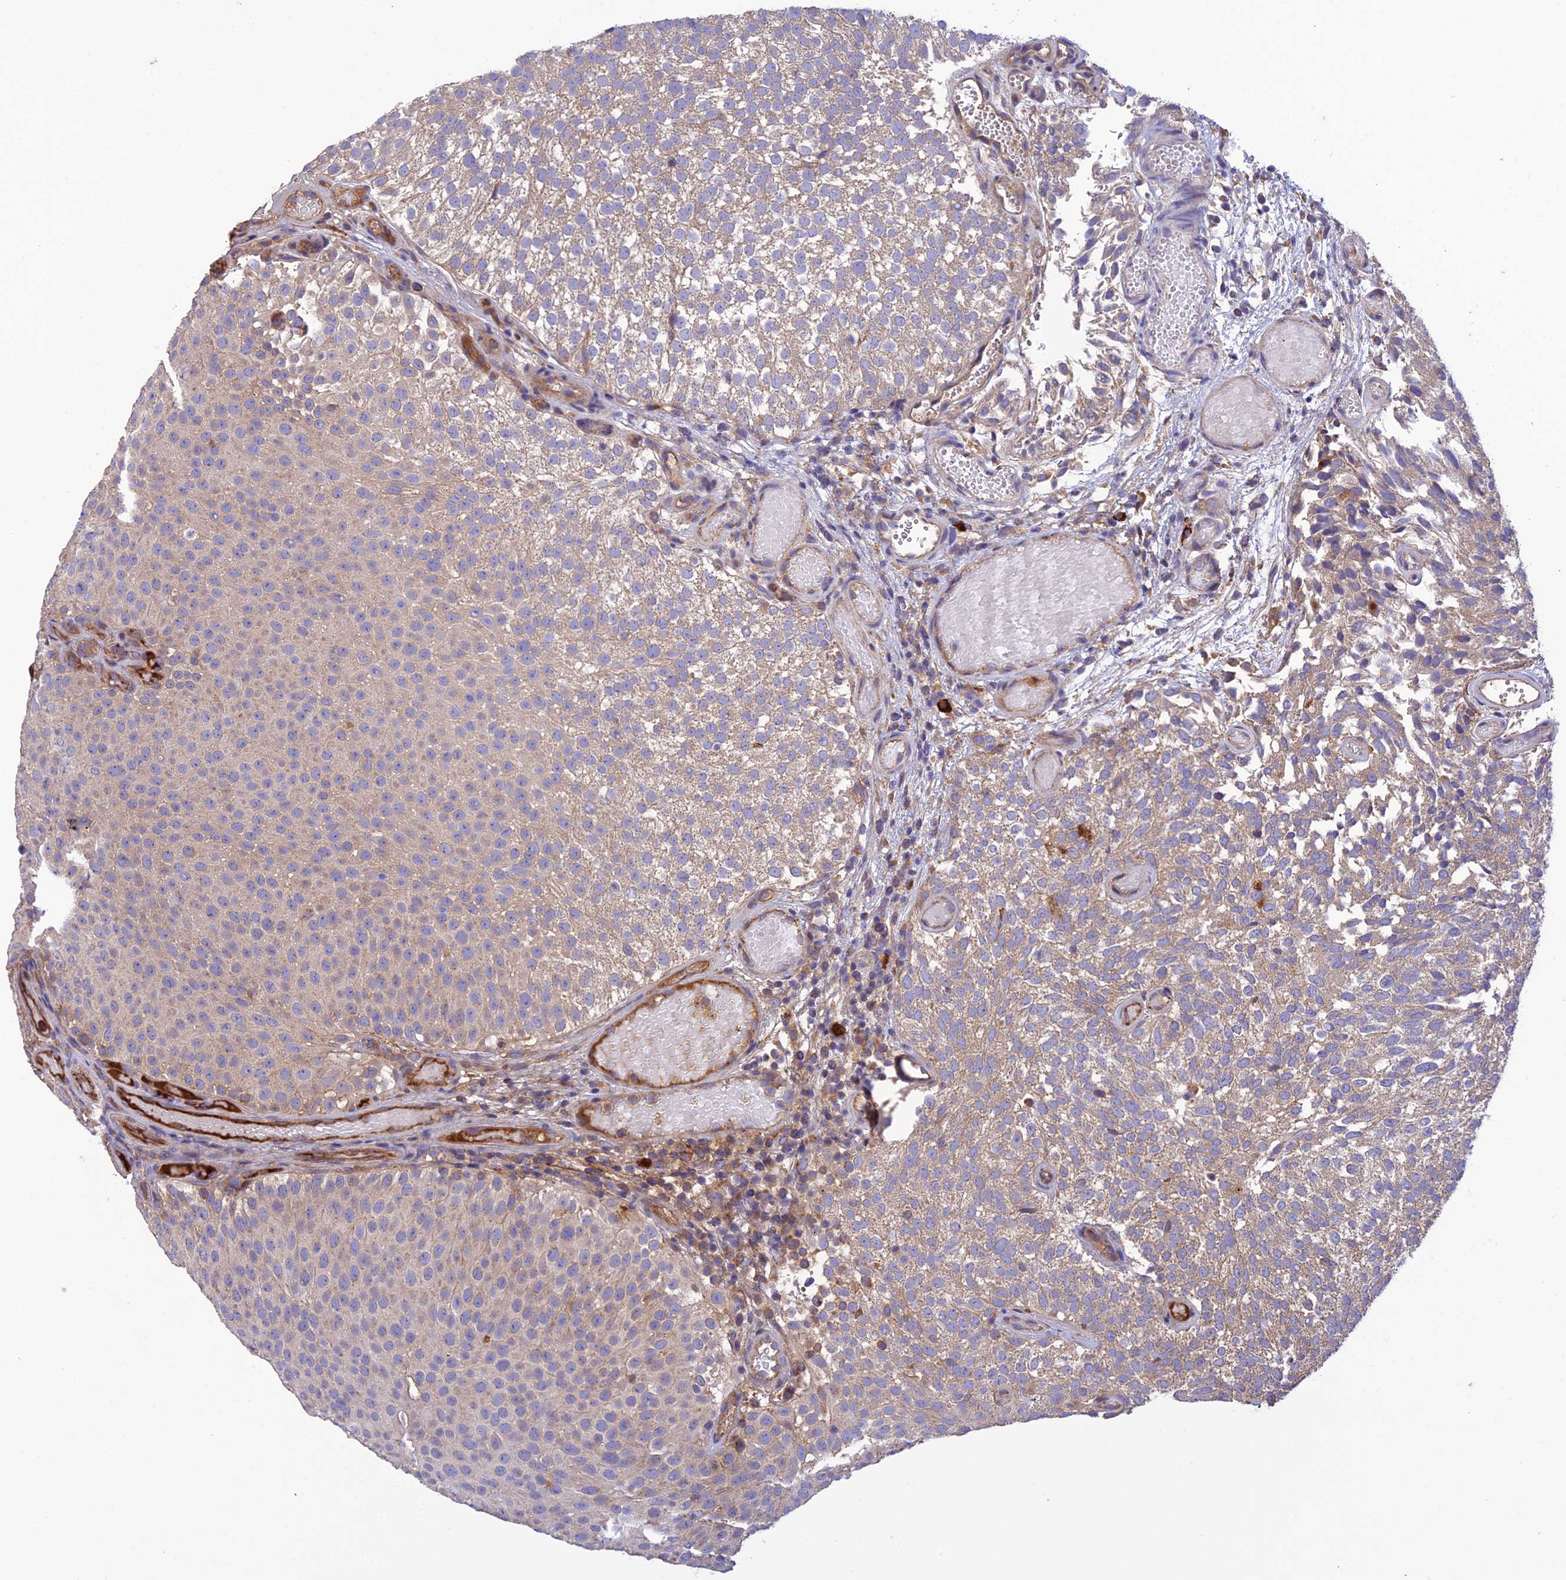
{"staining": {"intensity": "weak", "quantity": "25%-75%", "location": "cytoplasmic/membranous"}, "tissue": "urothelial cancer", "cell_type": "Tumor cells", "image_type": "cancer", "snomed": [{"axis": "morphology", "description": "Urothelial carcinoma, Low grade"}, {"axis": "topography", "description": "Urinary bladder"}], "caption": "A brown stain shows weak cytoplasmic/membranous expression of a protein in human urothelial cancer tumor cells. The staining is performed using DAB brown chromogen to label protein expression. The nuclei are counter-stained blue using hematoxylin.", "gene": "MIOS", "patient": {"sex": "male", "age": 78}}